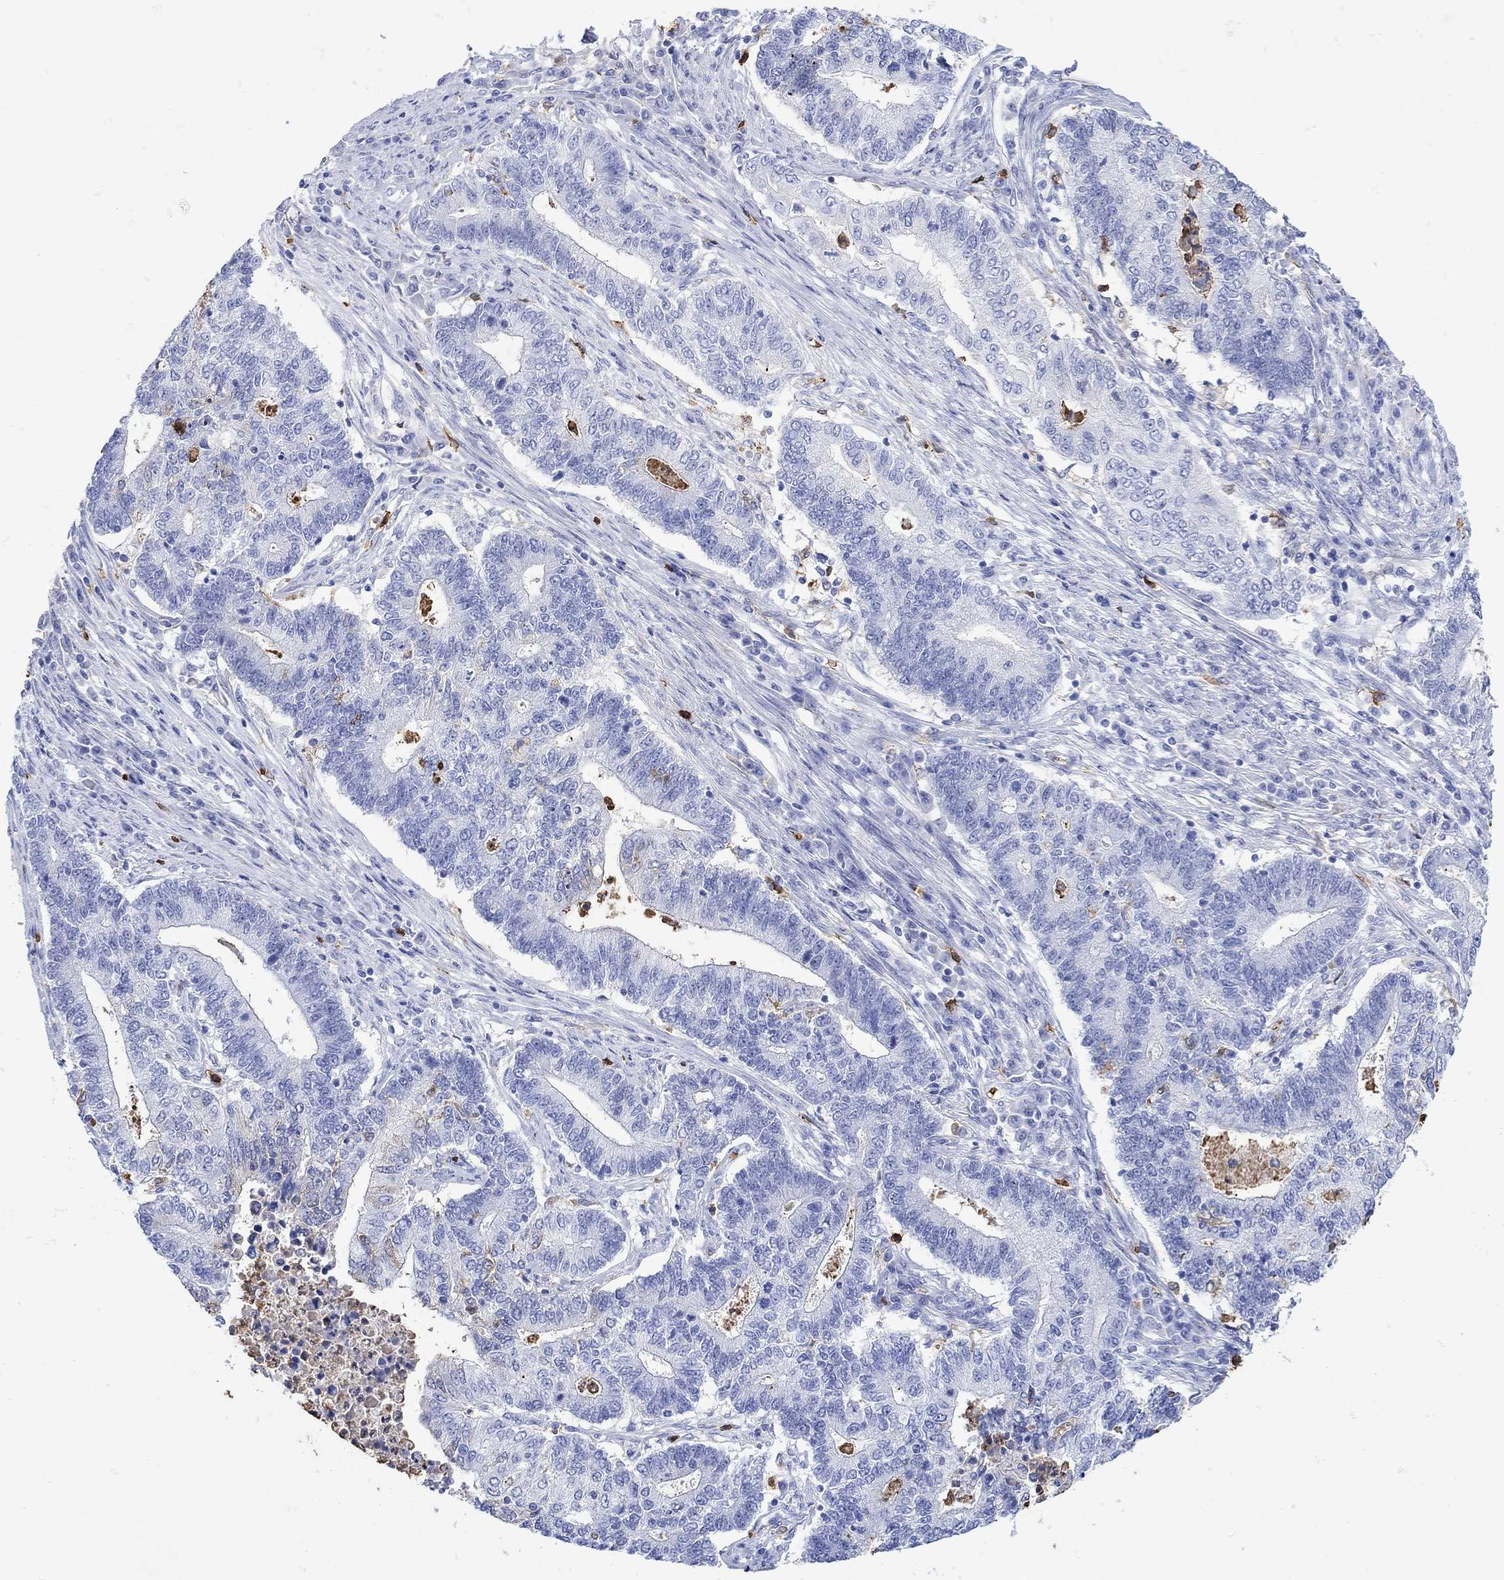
{"staining": {"intensity": "negative", "quantity": "none", "location": "none"}, "tissue": "endometrial cancer", "cell_type": "Tumor cells", "image_type": "cancer", "snomed": [{"axis": "morphology", "description": "Adenocarcinoma, NOS"}, {"axis": "topography", "description": "Uterus"}, {"axis": "topography", "description": "Endometrium"}], "caption": "Photomicrograph shows no protein expression in tumor cells of endometrial adenocarcinoma tissue. (Immunohistochemistry (ihc), brightfield microscopy, high magnification).", "gene": "LINGO3", "patient": {"sex": "female", "age": 54}}